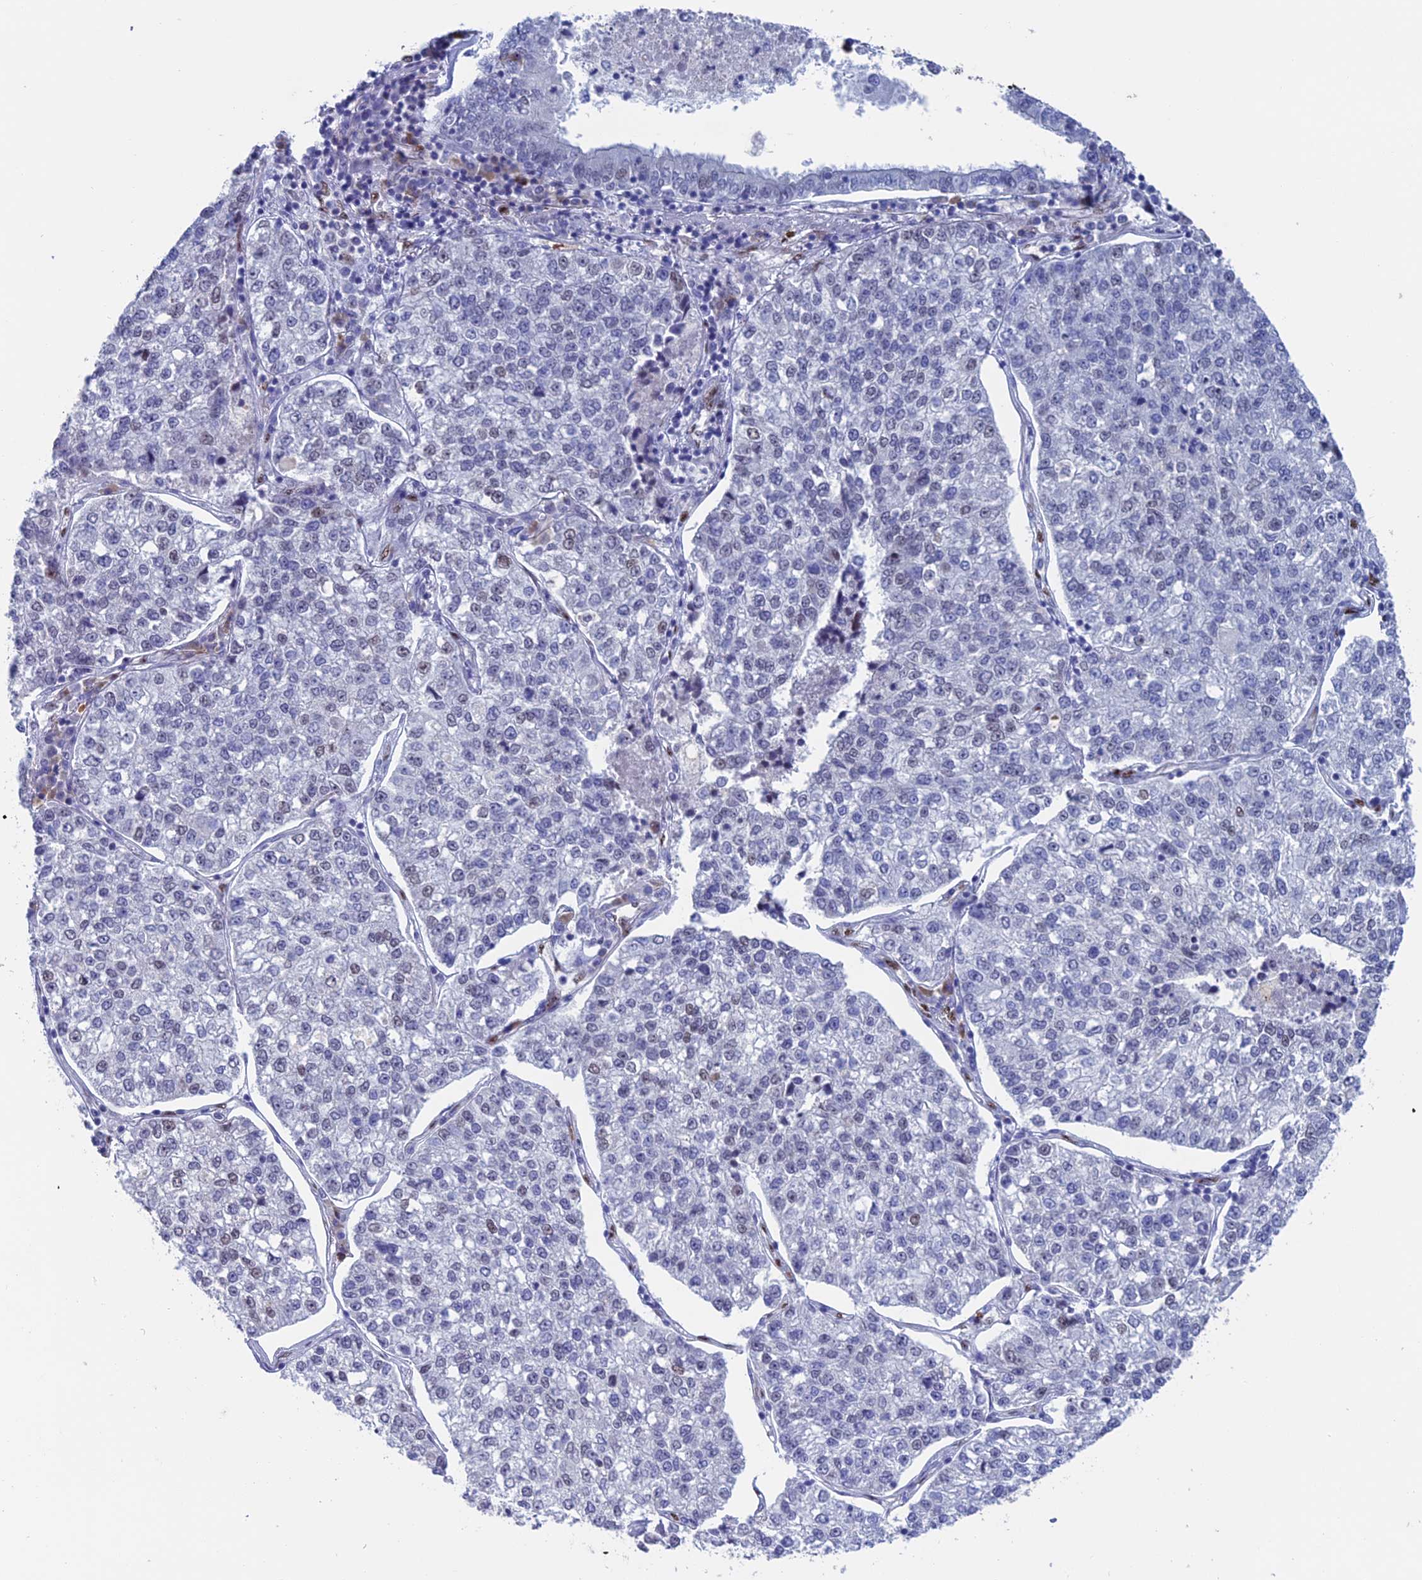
{"staining": {"intensity": "weak", "quantity": "<25%", "location": "nuclear"}, "tissue": "lung cancer", "cell_type": "Tumor cells", "image_type": "cancer", "snomed": [{"axis": "morphology", "description": "Adenocarcinoma, NOS"}, {"axis": "topography", "description": "Lung"}], "caption": "Photomicrograph shows no significant protein staining in tumor cells of adenocarcinoma (lung). Nuclei are stained in blue.", "gene": "NOL4L", "patient": {"sex": "male", "age": 49}}